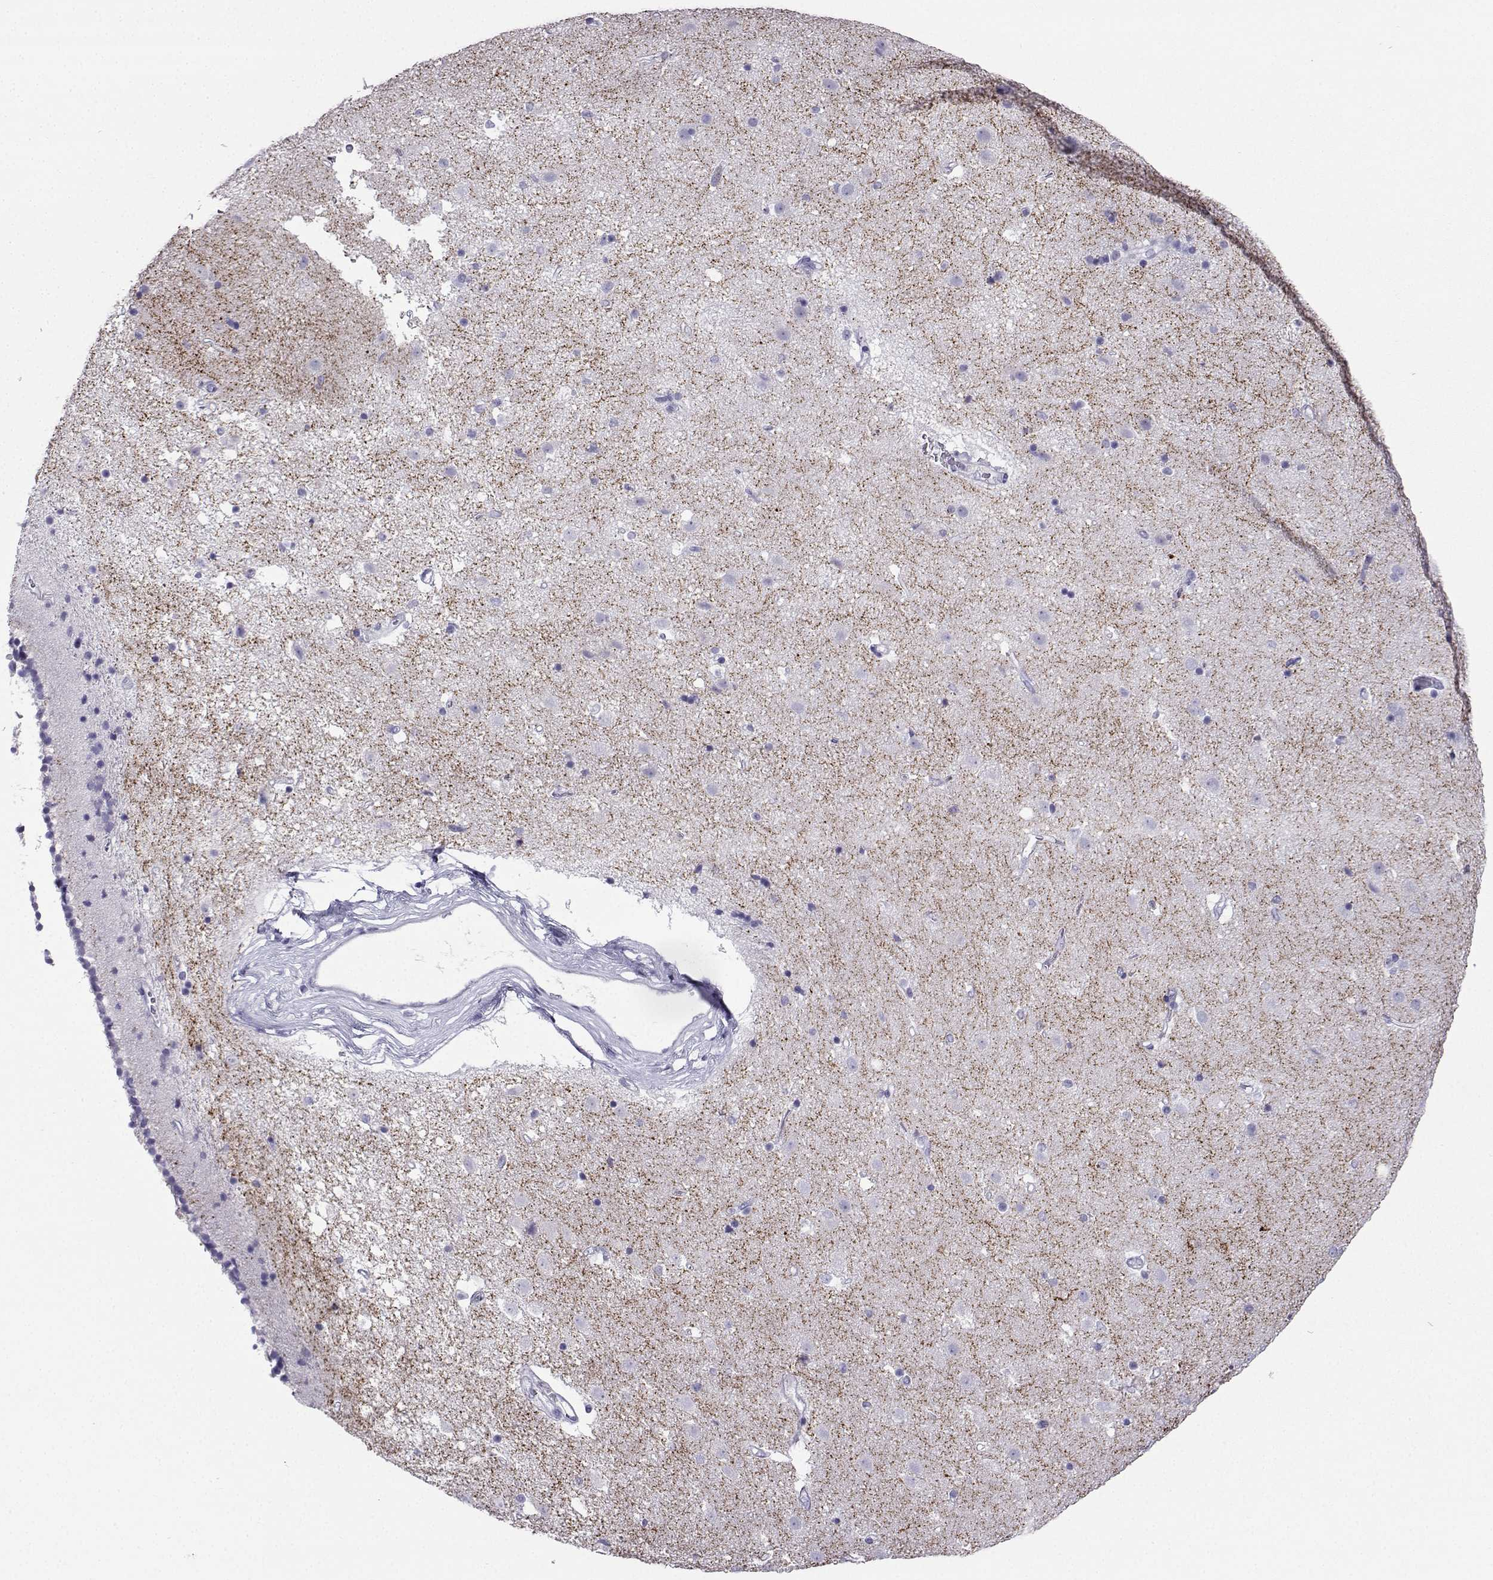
{"staining": {"intensity": "negative", "quantity": "none", "location": "none"}, "tissue": "caudate", "cell_type": "Glial cells", "image_type": "normal", "snomed": [{"axis": "morphology", "description": "Normal tissue, NOS"}, {"axis": "topography", "description": "Lateral ventricle wall"}], "caption": "A high-resolution micrograph shows immunohistochemistry staining of benign caudate, which exhibits no significant staining in glial cells.", "gene": "SLC18A2", "patient": {"sex": "female", "age": 71}}